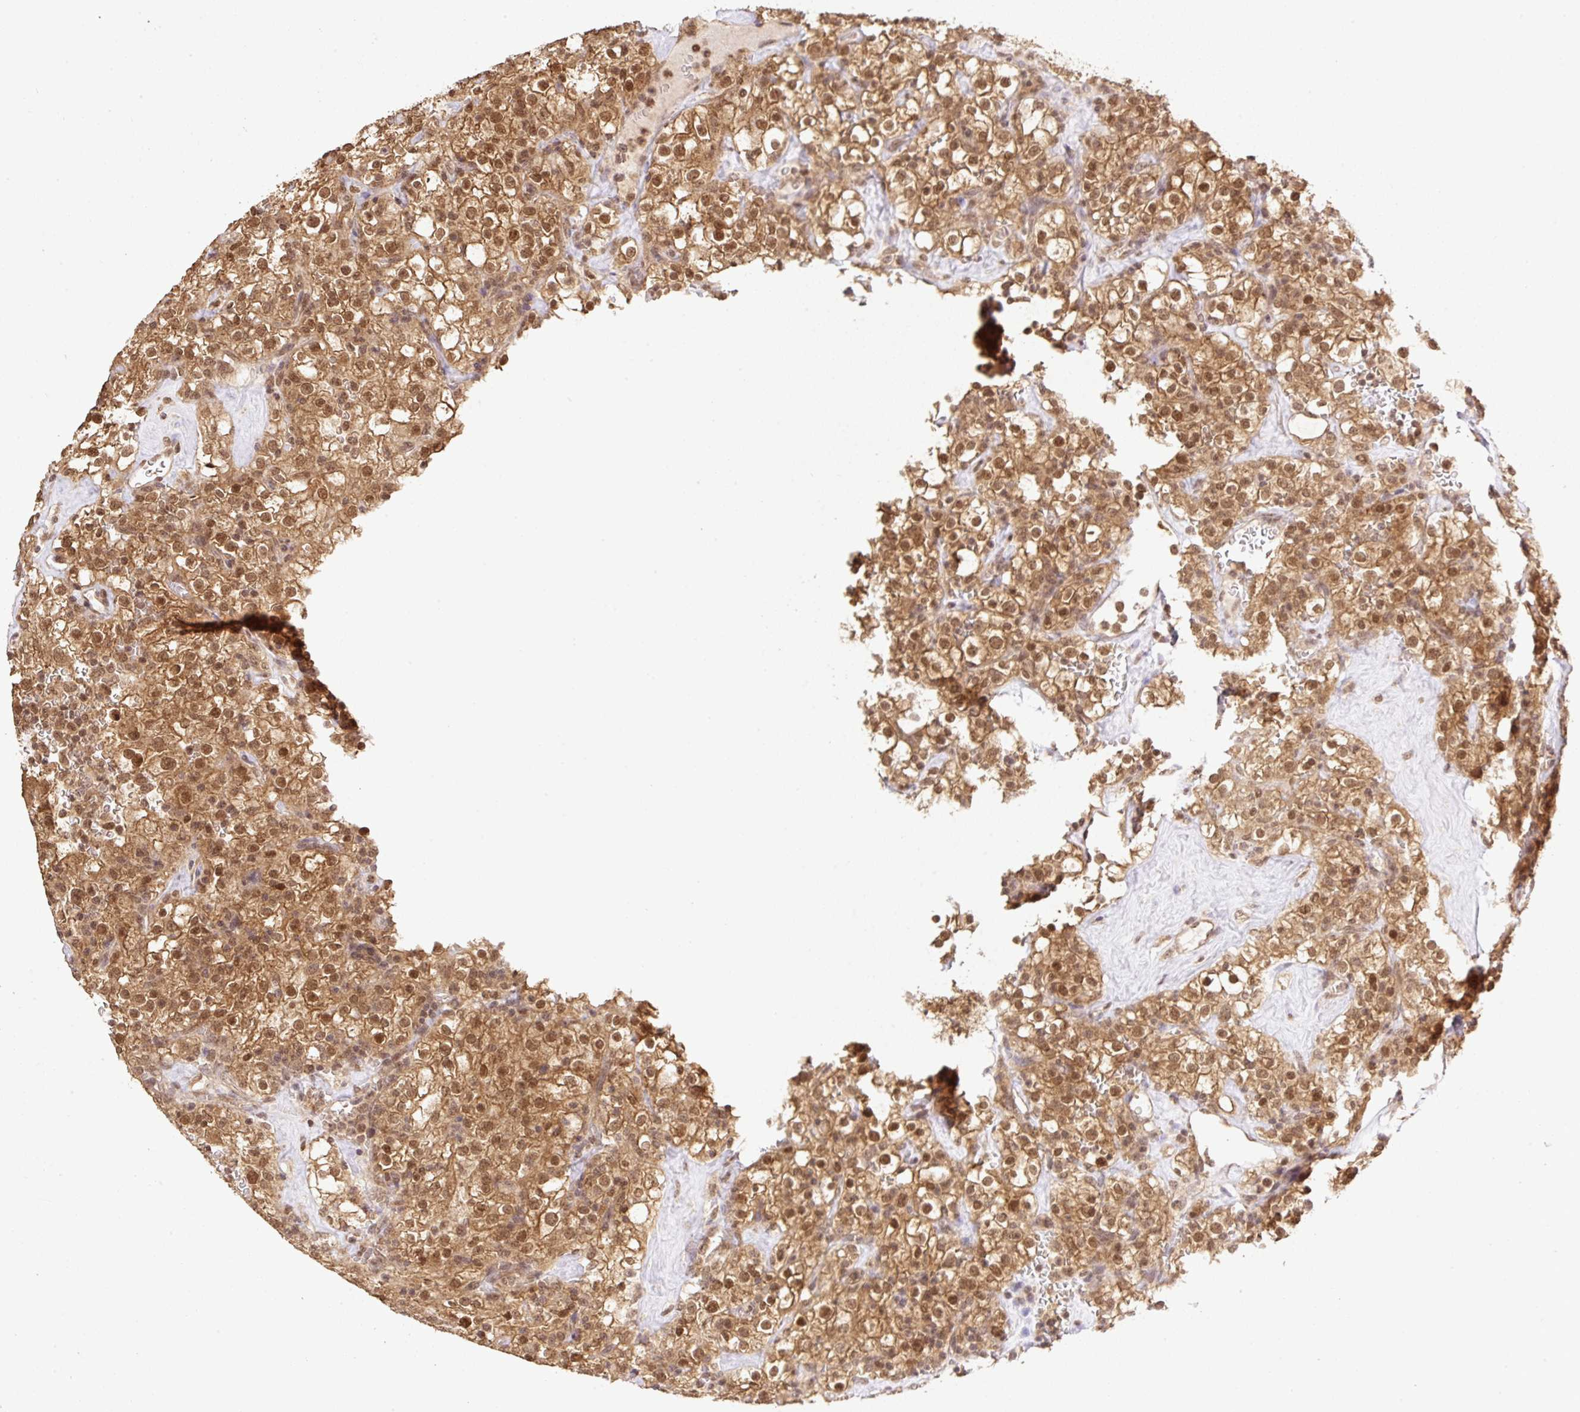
{"staining": {"intensity": "strong", "quantity": ">75%", "location": "cytoplasmic/membranous,nuclear"}, "tissue": "renal cancer", "cell_type": "Tumor cells", "image_type": "cancer", "snomed": [{"axis": "morphology", "description": "Adenocarcinoma, NOS"}, {"axis": "topography", "description": "Kidney"}], "caption": "Renal adenocarcinoma stained for a protein demonstrates strong cytoplasmic/membranous and nuclear positivity in tumor cells.", "gene": "VPS25", "patient": {"sex": "female", "age": 74}}